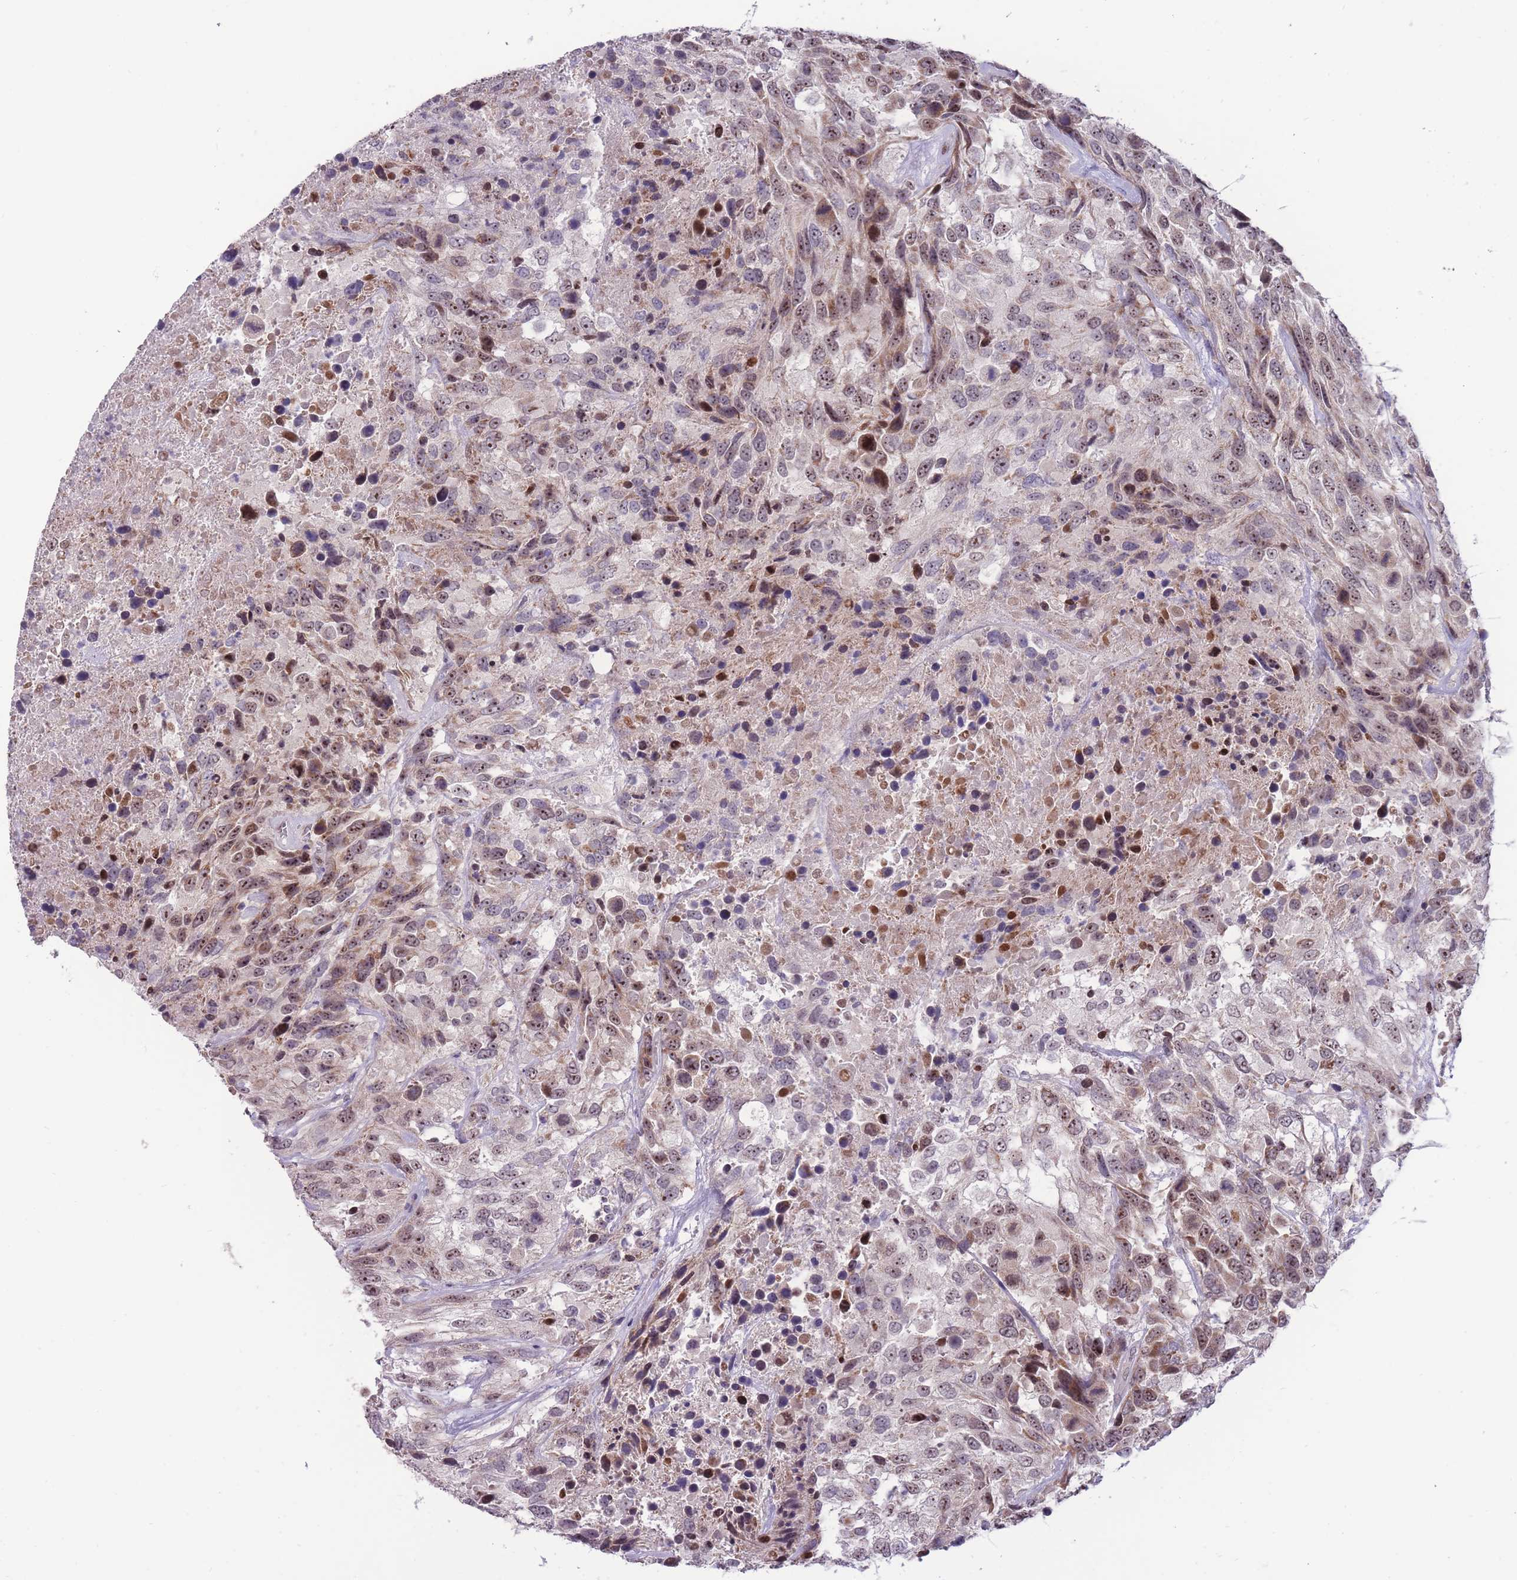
{"staining": {"intensity": "moderate", "quantity": "25%-75%", "location": "nuclear"}, "tissue": "urothelial cancer", "cell_type": "Tumor cells", "image_type": "cancer", "snomed": [{"axis": "morphology", "description": "Urothelial carcinoma, High grade"}, {"axis": "topography", "description": "Urinary bladder"}], "caption": "High-grade urothelial carcinoma was stained to show a protein in brown. There is medium levels of moderate nuclear positivity in about 25%-75% of tumor cells.", "gene": "MCIDAS", "patient": {"sex": "female", "age": 70}}